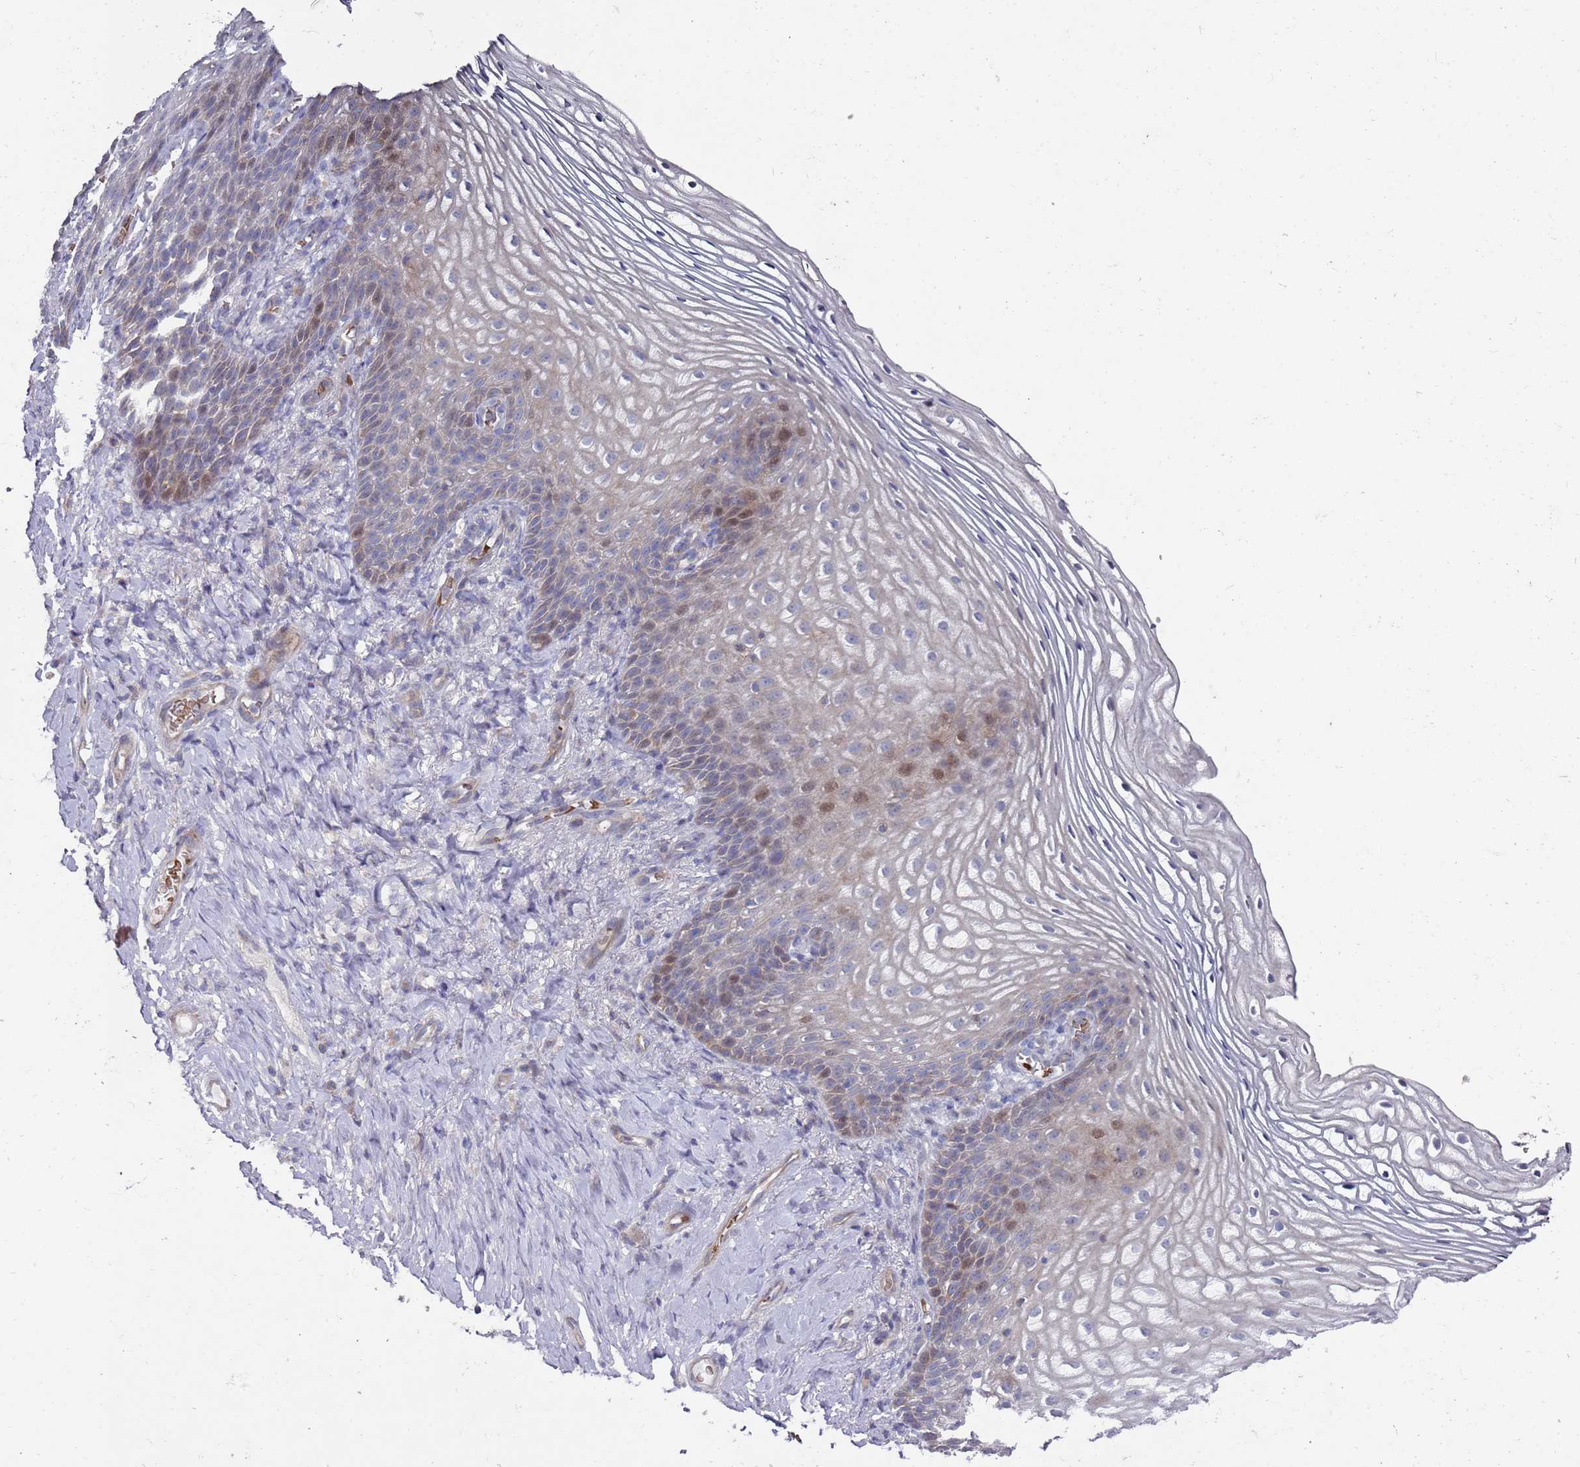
{"staining": {"intensity": "moderate", "quantity": "<25%", "location": "nuclear"}, "tissue": "vagina", "cell_type": "Squamous epithelial cells", "image_type": "normal", "snomed": [{"axis": "morphology", "description": "Normal tissue, NOS"}, {"axis": "topography", "description": "Vagina"}], "caption": "DAB immunohistochemical staining of benign human vagina reveals moderate nuclear protein expression in approximately <25% of squamous epithelial cells.", "gene": "LACC1", "patient": {"sex": "female", "age": 60}}